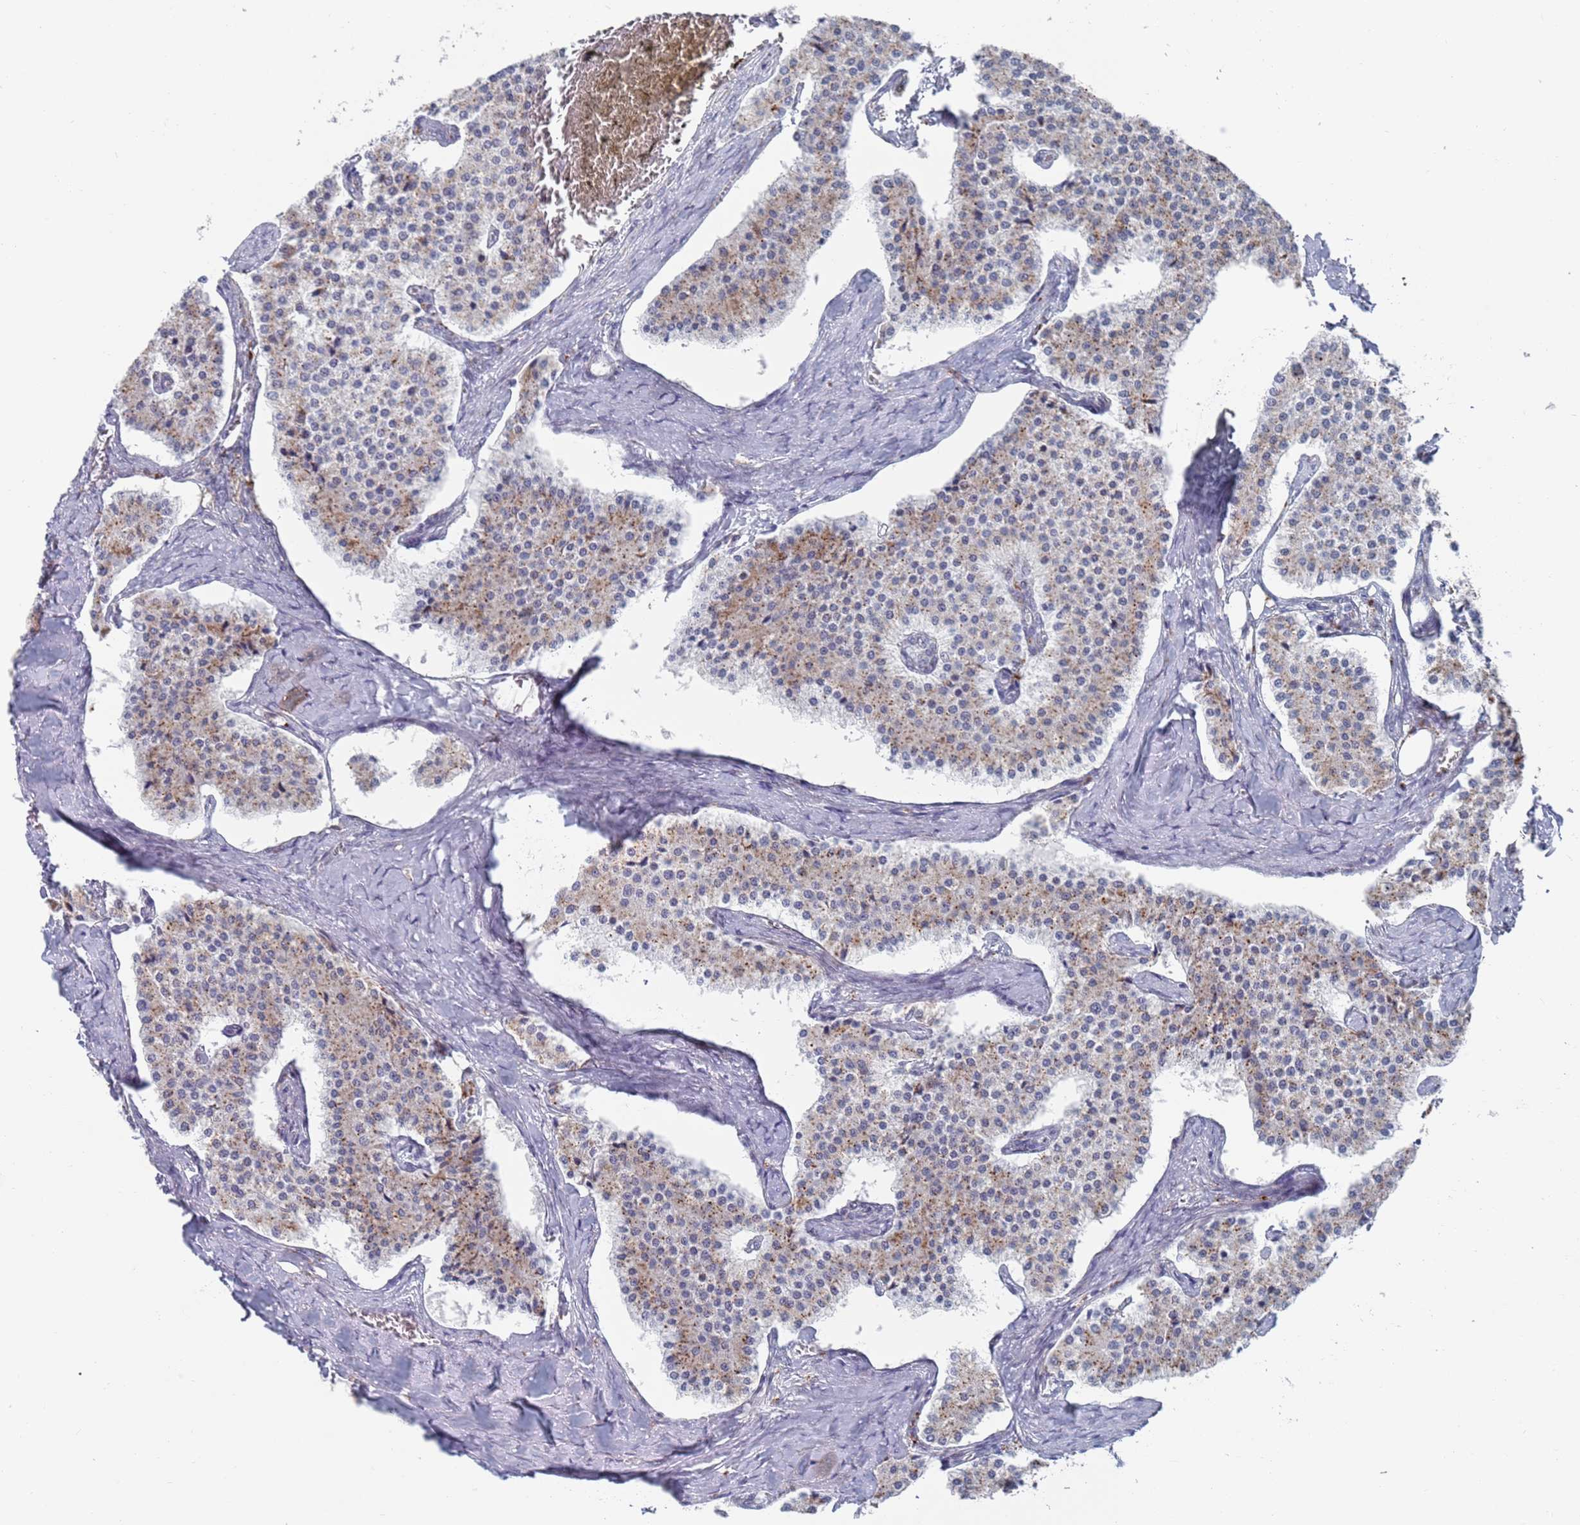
{"staining": {"intensity": "weak", "quantity": "25%-75%", "location": "cytoplasmic/membranous"}, "tissue": "carcinoid", "cell_type": "Tumor cells", "image_type": "cancer", "snomed": [{"axis": "morphology", "description": "Carcinoid, malignant, NOS"}, {"axis": "topography", "description": "Colon"}], "caption": "Carcinoid was stained to show a protein in brown. There is low levels of weak cytoplasmic/membranous expression in approximately 25%-75% of tumor cells.", "gene": "FUCA1", "patient": {"sex": "female", "age": 52}}